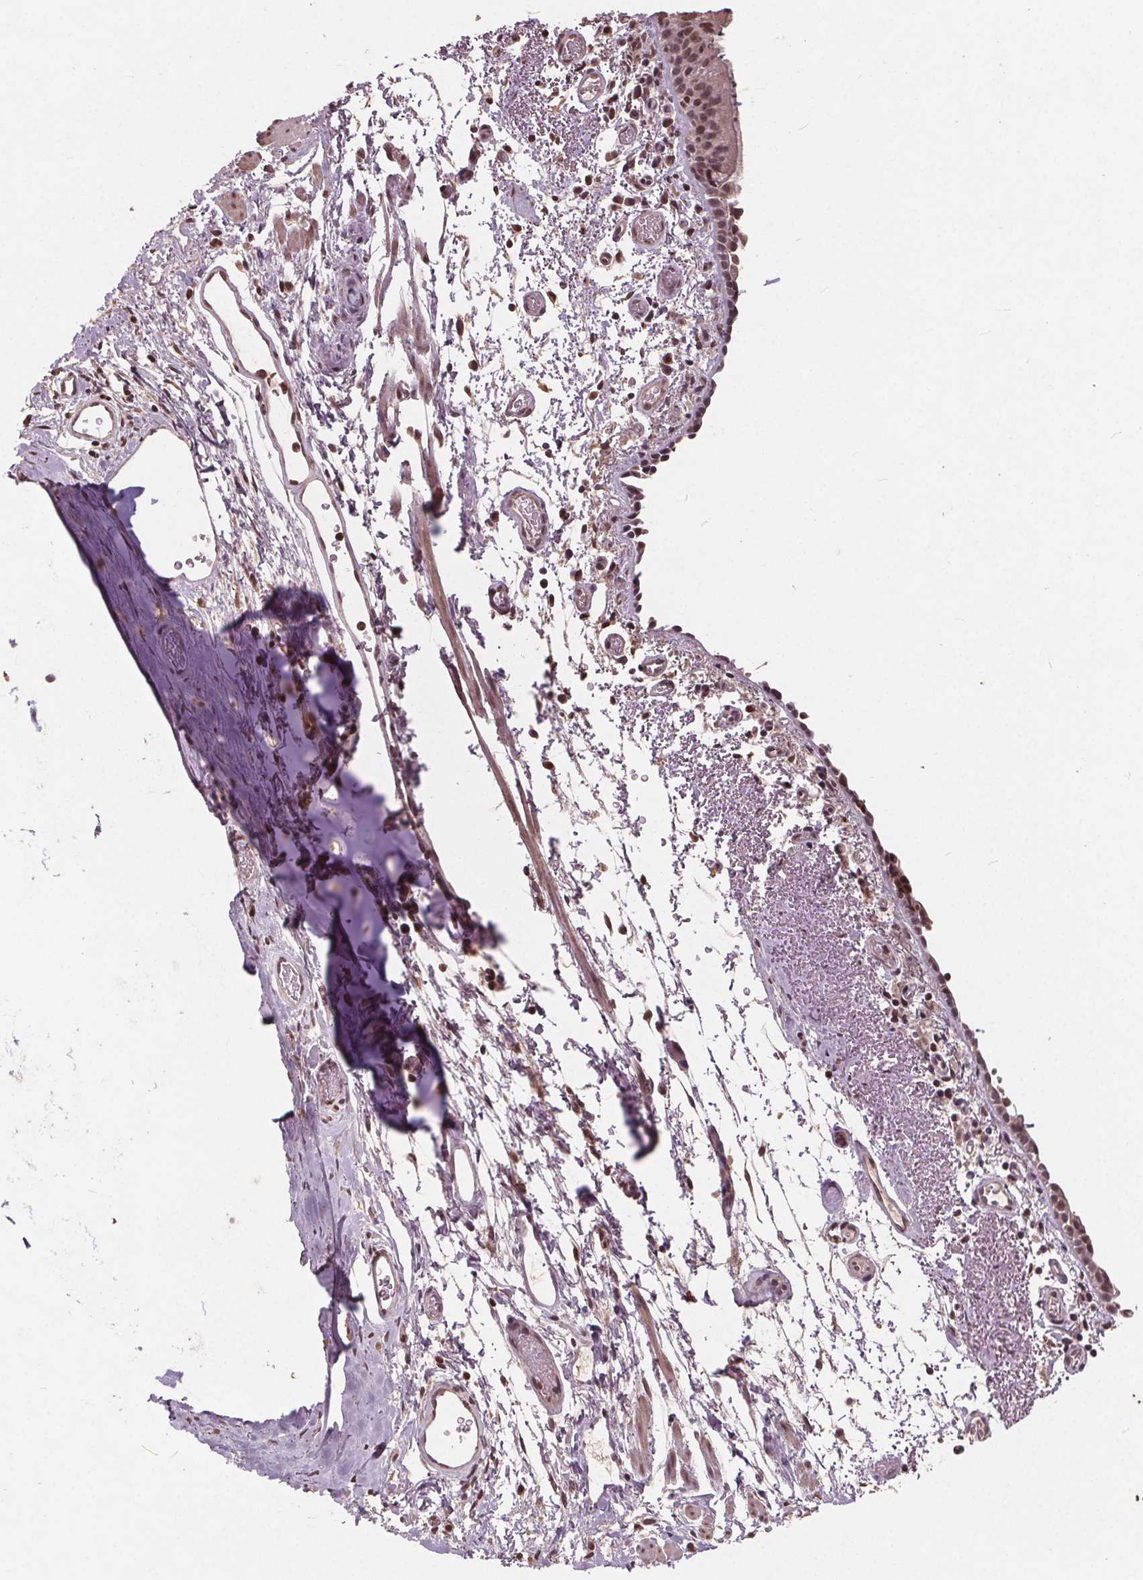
{"staining": {"intensity": "weak", "quantity": ">75%", "location": "nuclear"}, "tissue": "bronchus", "cell_type": "Respiratory epithelial cells", "image_type": "normal", "snomed": [{"axis": "morphology", "description": "Normal tissue, NOS"}, {"axis": "morphology", "description": "Adenocarcinoma, NOS"}, {"axis": "topography", "description": "Bronchus"}], "caption": "About >75% of respiratory epithelial cells in normal human bronchus demonstrate weak nuclear protein staining as visualized by brown immunohistochemical staining.", "gene": "DNMT3B", "patient": {"sex": "male", "age": 68}}